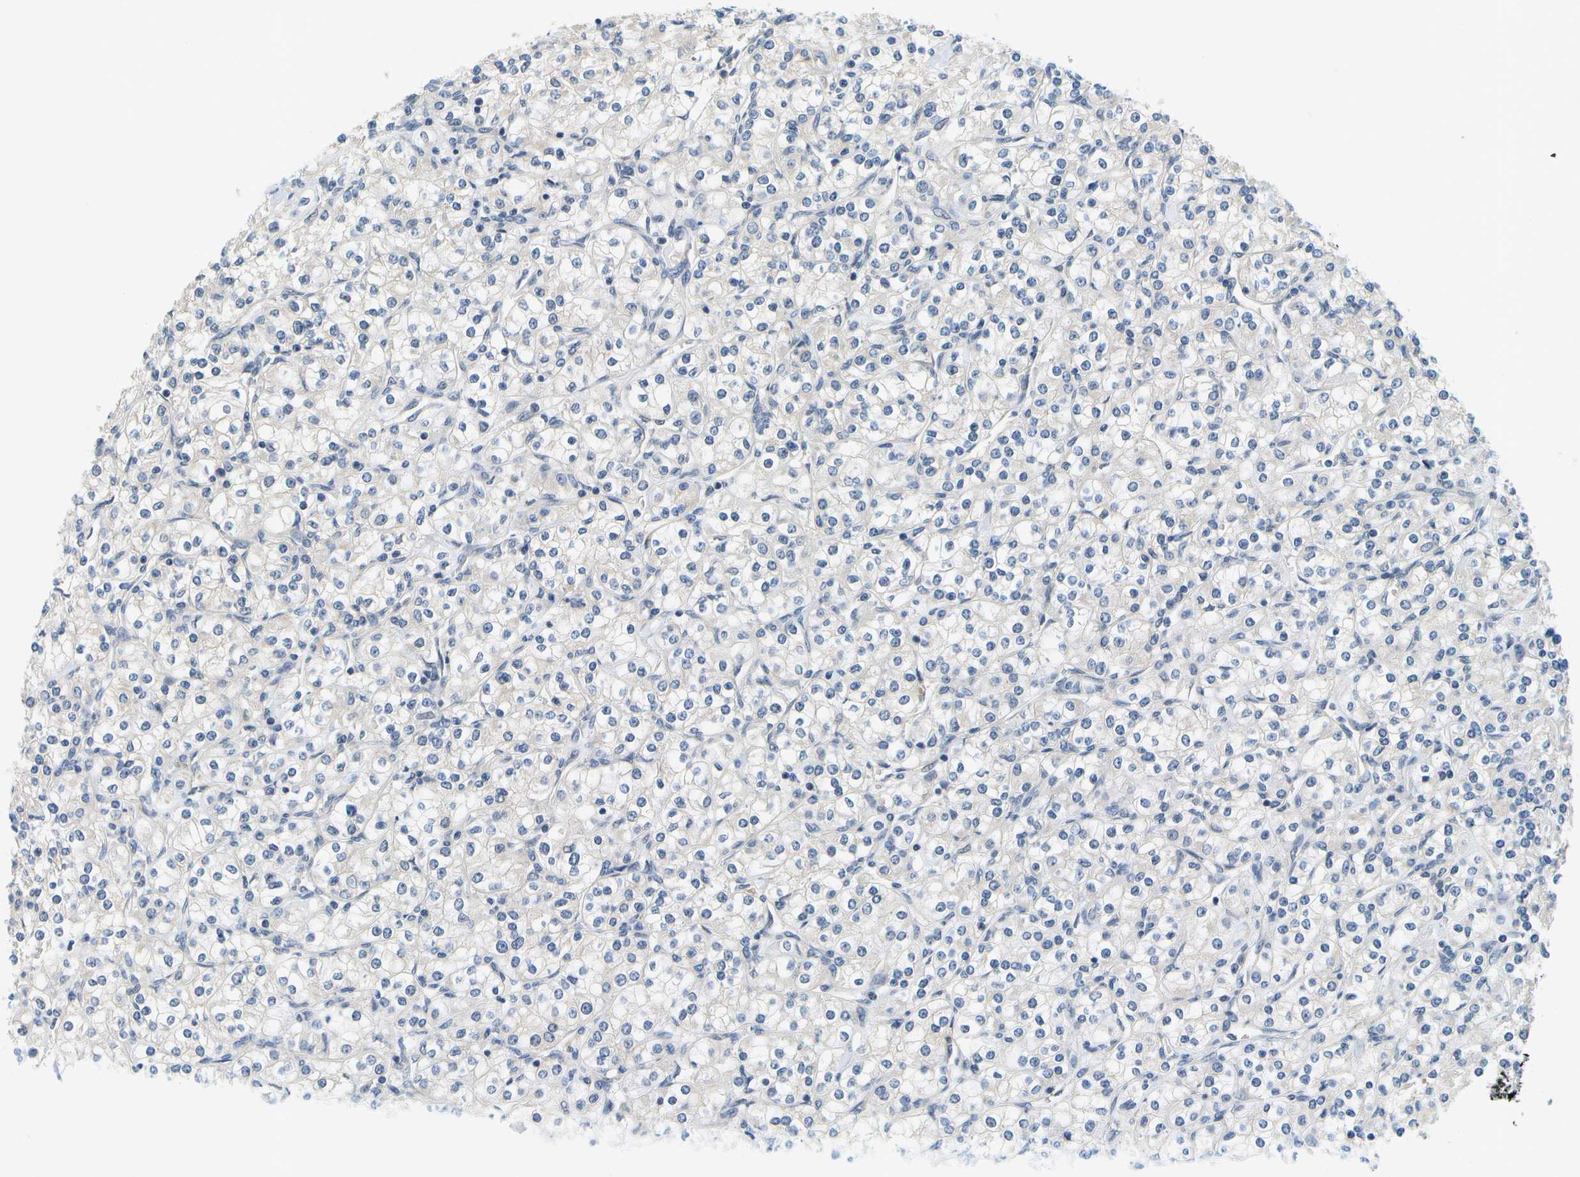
{"staining": {"intensity": "negative", "quantity": "none", "location": "none"}, "tissue": "renal cancer", "cell_type": "Tumor cells", "image_type": "cancer", "snomed": [{"axis": "morphology", "description": "Adenocarcinoma, NOS"}, {"axis": "topography", "description": "Kidney"}], "caption": "Immunohistochemical staining of human renal cancer exhibits no significant positivity in tumor cells. Brightfield microscopy of immunohistochemistry (IHC) stained with DAB (brown) and hematoxylin (blue), captured at high magnification.", "gene": "RASGRP2", "patient": {"sex": "male", "age": 77}}